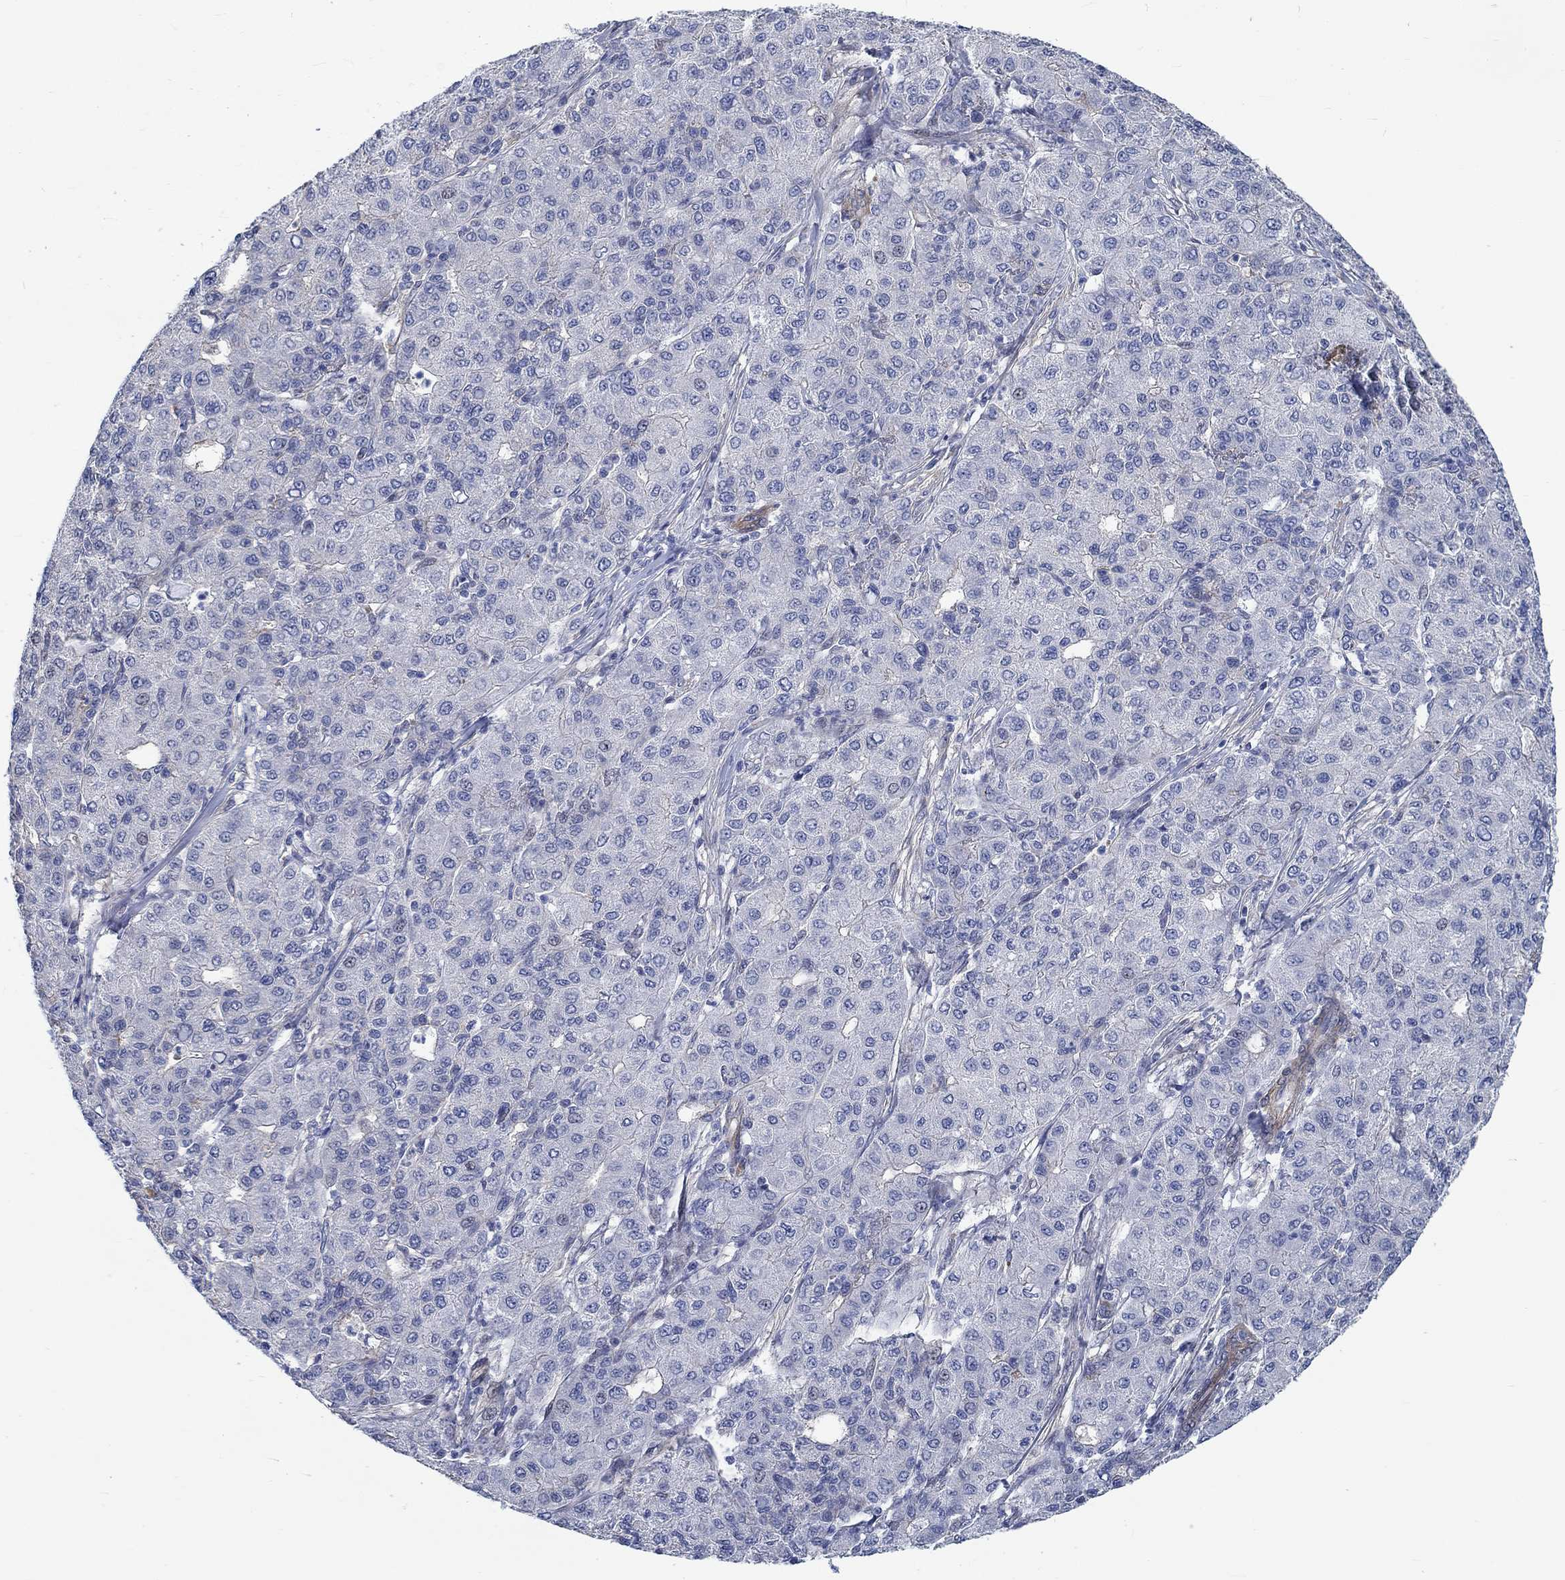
{"staining": {"intensity": "weak", "quantity": "<25%", "location": "cytoplasmic/membranous"}, "tissue": "liver cancer", "cell_type": "Tumor cells", "image_type": "cancer", "snomed": [{"axis": "morphology", "description": "Carcinoma, Hepatocellular, NOS"}, {"axis": "topography", "description": "Liver"}], "caption": "A histopathology image of human hepatocellular carcinoma (liver) is negative for staining in tumor cells.", "gene": "KCNH8", "patient": {"sex": "male", "age": 65}}